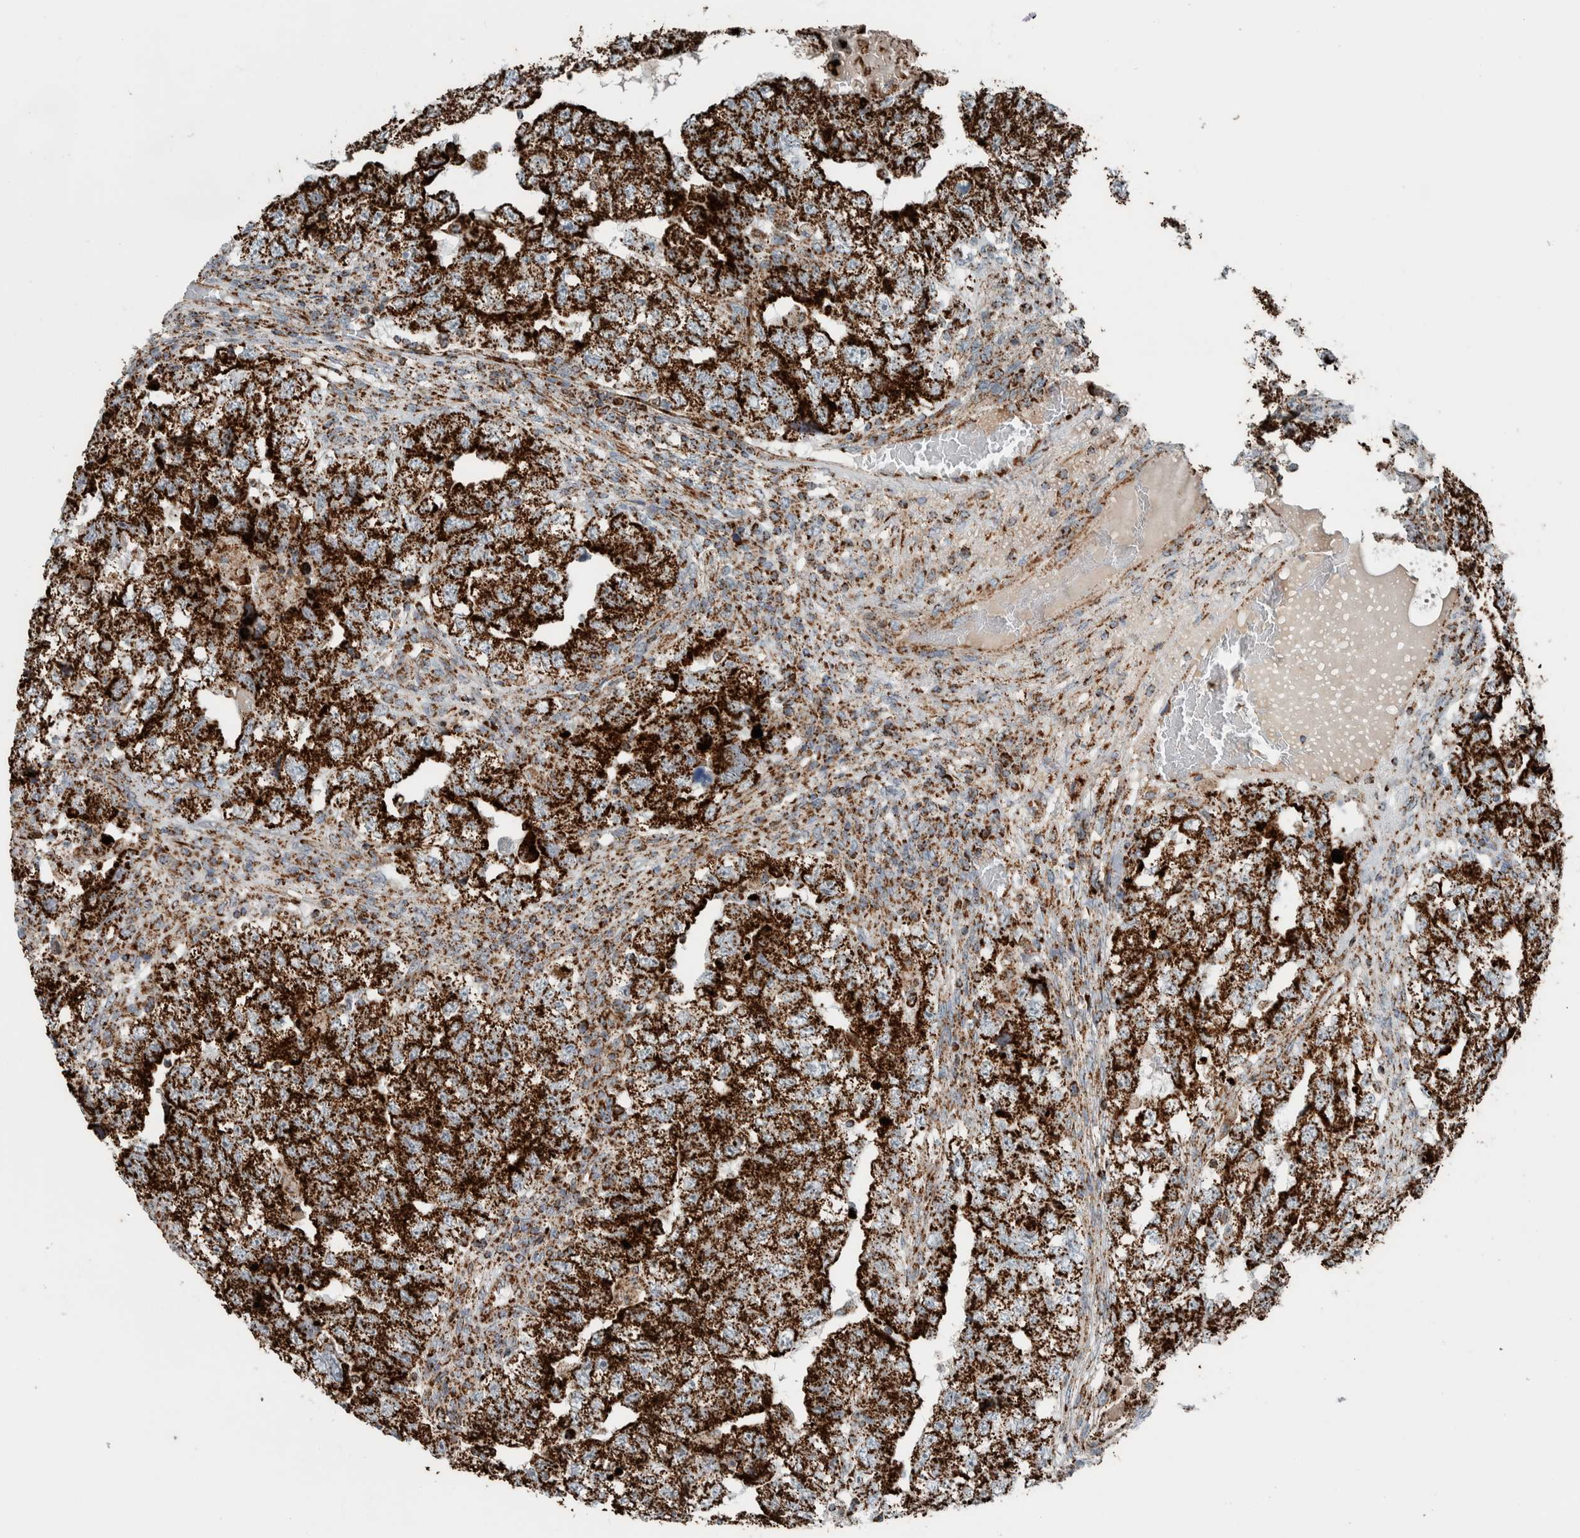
{"staining": {"intensity": "strong", "quantity": ">75%", "location": "cytoplasmic/membranous"}, "tissue": "testis cancer", "cell_type": "Tumor cells", "image_type": "cancer", "snomed": [{"axis": "morphology", "description": "Carcinoma, Embryonal, NOS"}, {"axis": "topography", "description": "Testis"}], "caption": "This is a photomicrograph of IHC staining of testis embryonal carcinoma, which shows strong positivity in the cytoplasmic/membranous of tumor cells.", "gene": "CNTROB", "patient": {"sex": "male", "age": 36}}